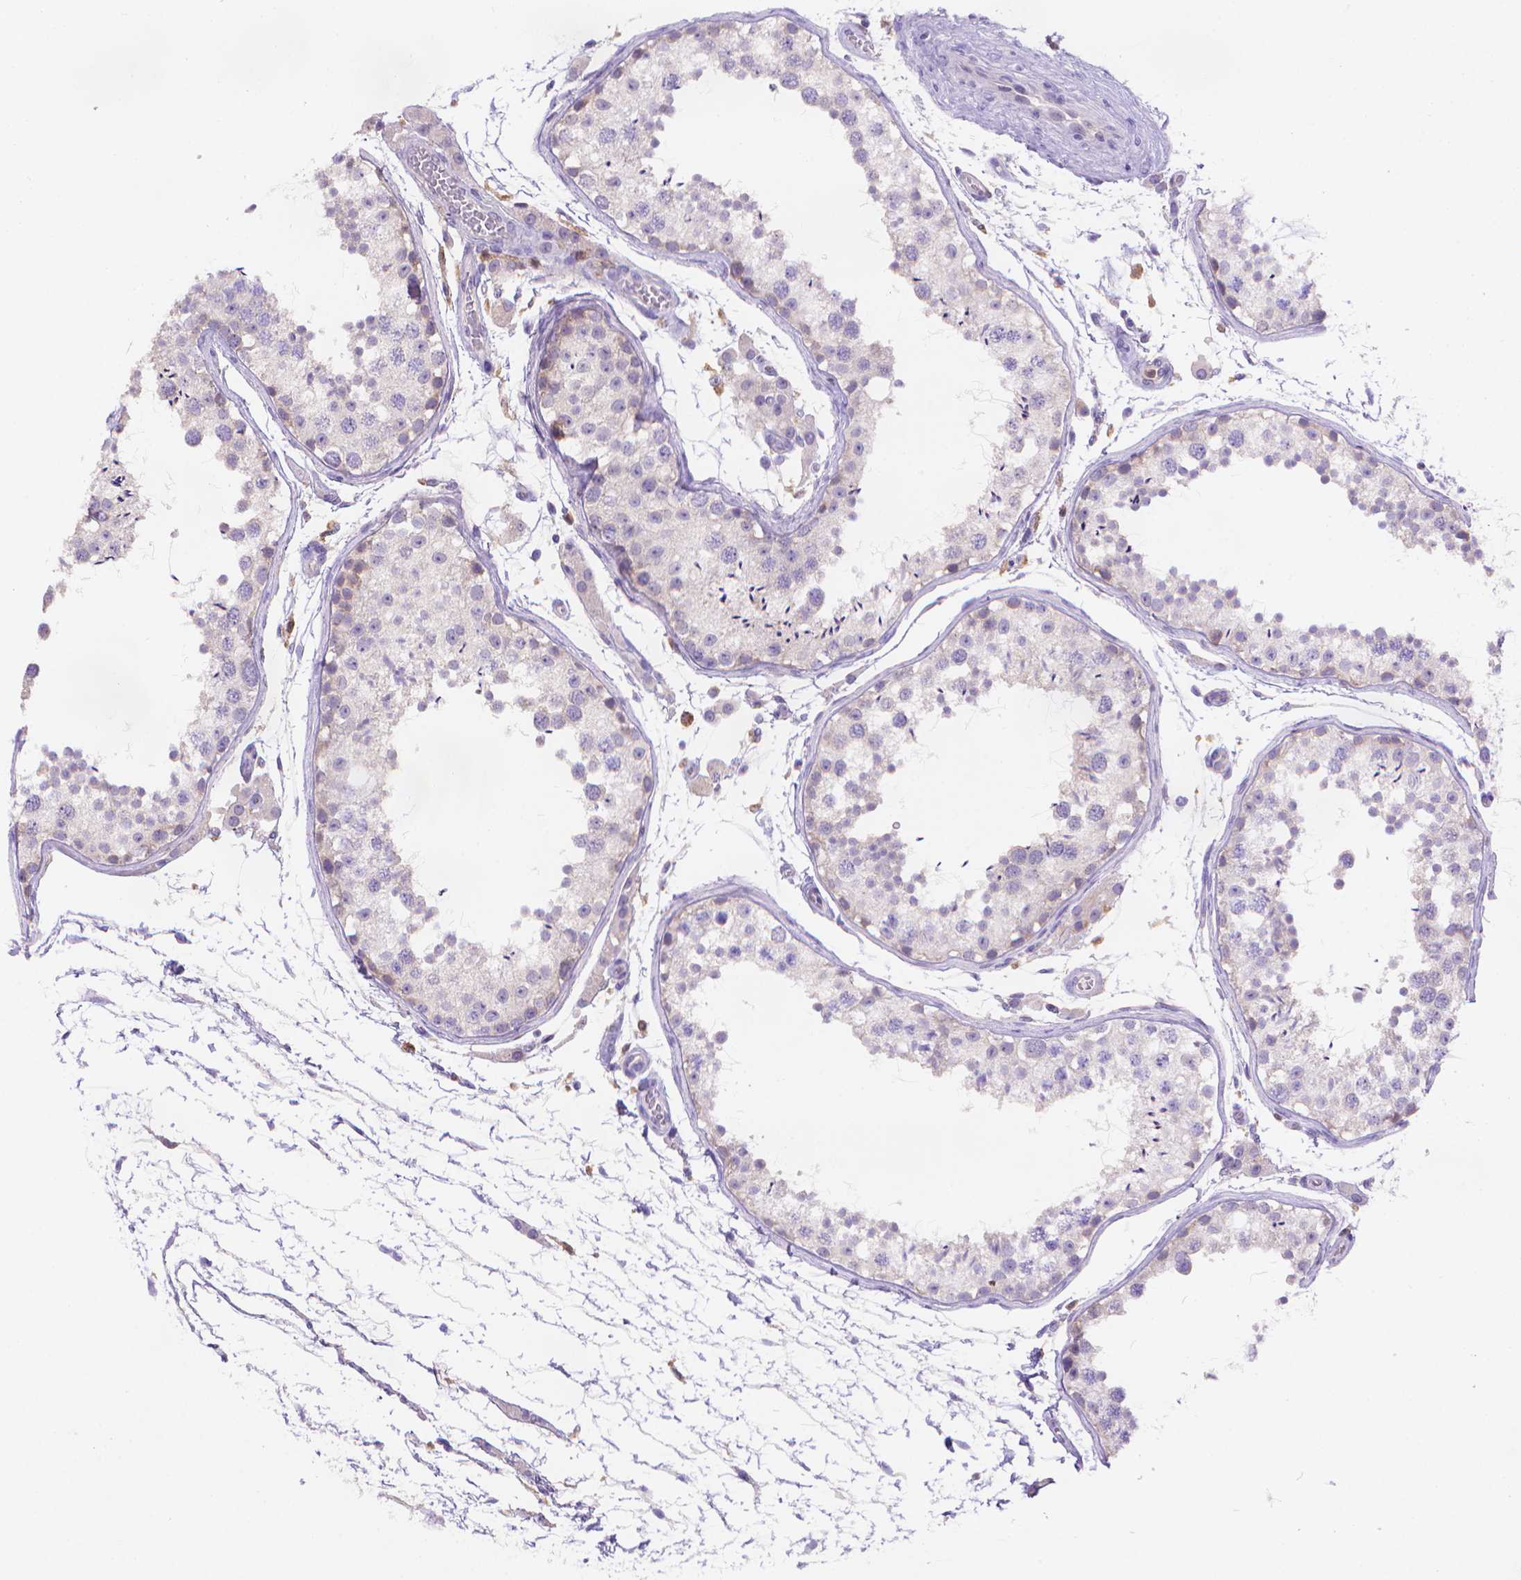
{"staining": {"intensity": "negative", "quantity": "none", "location": "none"}, "tissue": "testis", "cell_type": "Cells in seminiferous ducts", "image_type": "normal", "snomed": [{"axis": "morphology", "description": "Normal tissue, NOS"}, {"axis": "topography", "description": "Testis"}], "caption": "IHC of benign testis displays no positivity in cells in seminiferous ducts.", "gene": "FGD2", "patient": {"sex": "male", "age": 29}}